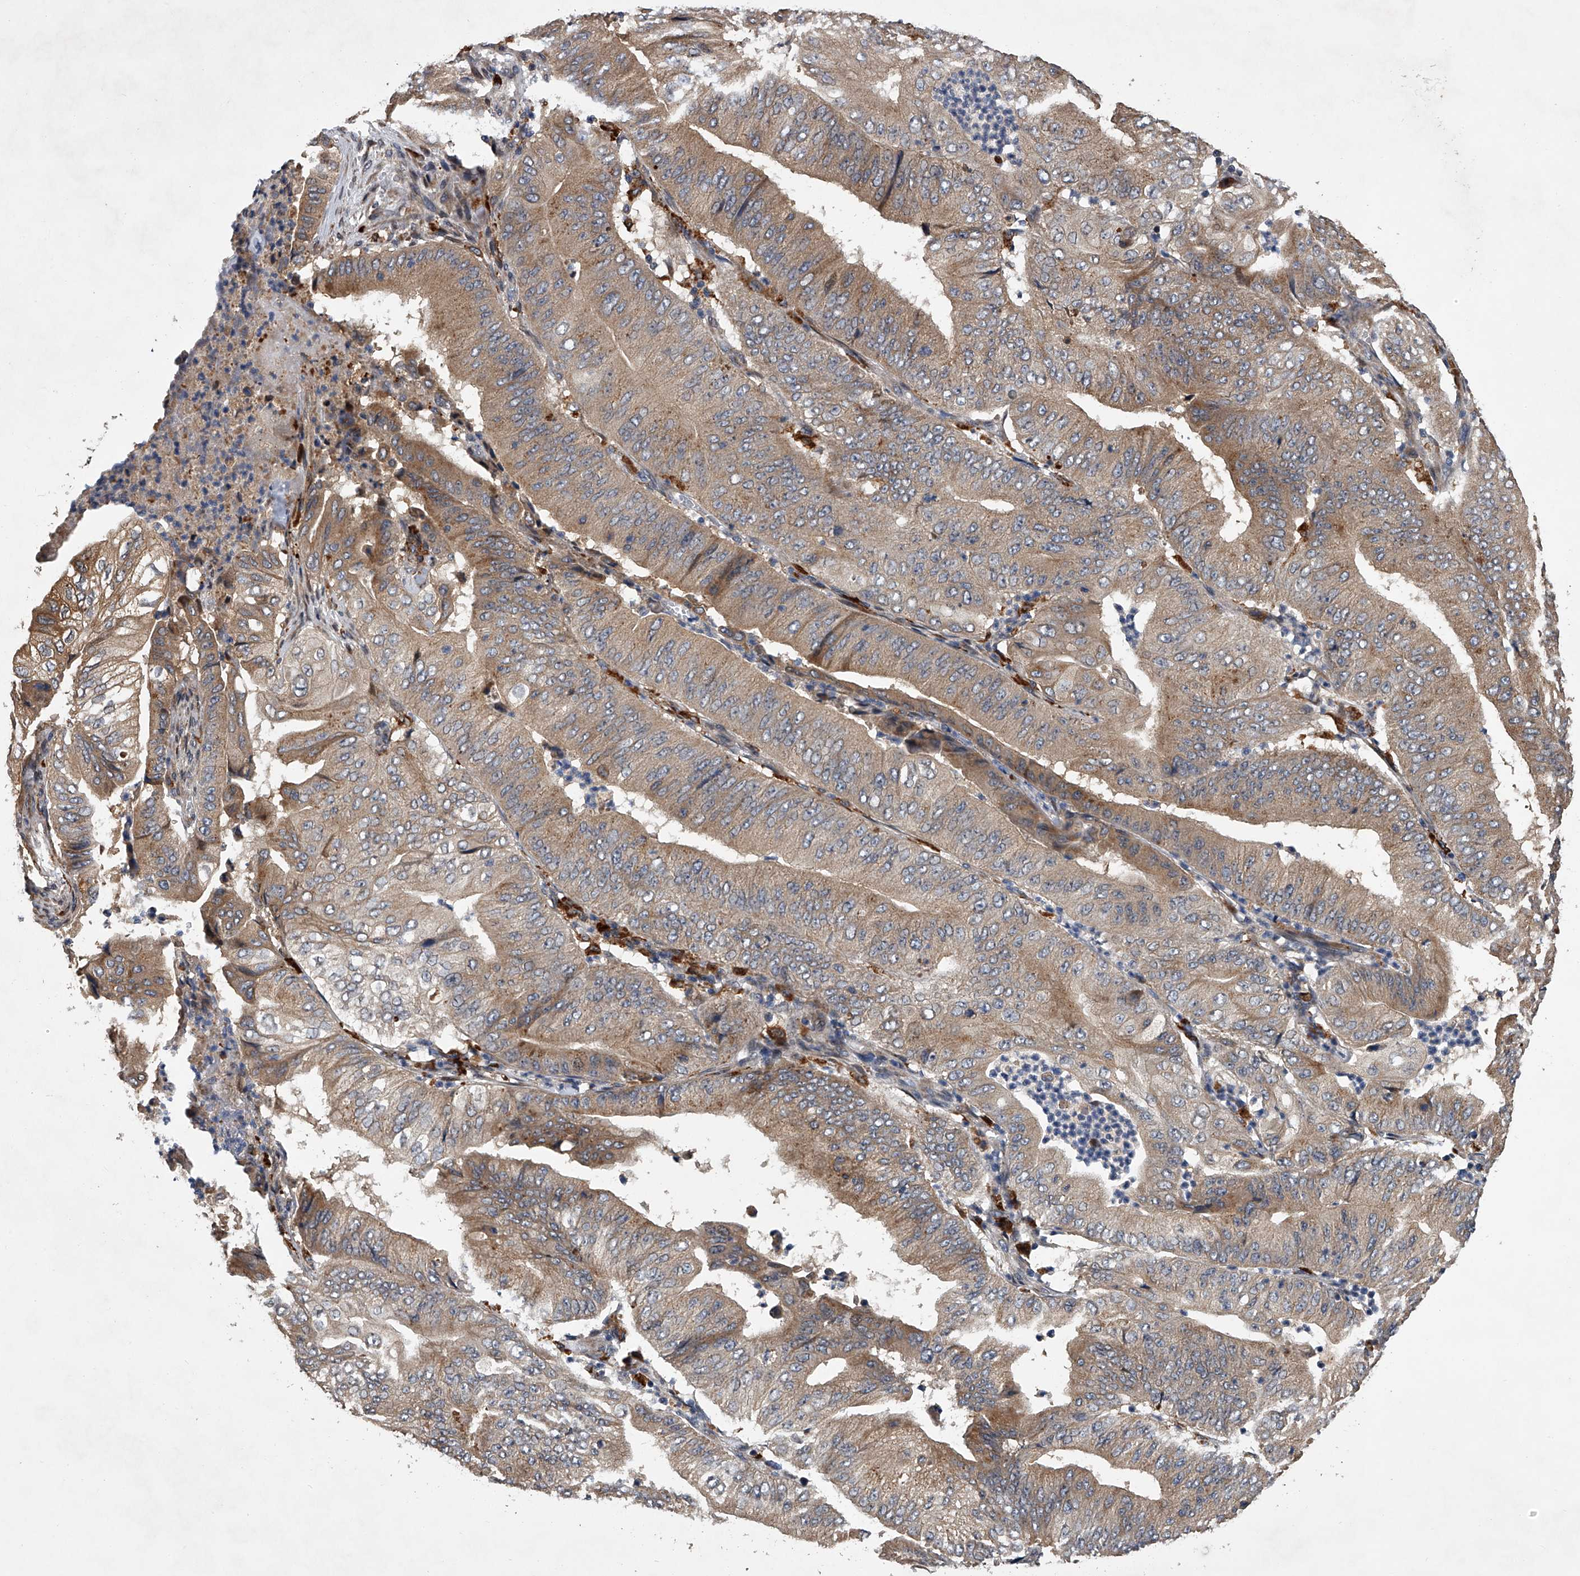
{"staining": {"intensity": "moderate", "quantity": ">75%", "location": "cytoplasmic/membranous"}, "tissue": "pancreatic cancer", "cell_type": "Tumor cells", "image_type": "cancer", "snomed": [{"axis": "morphology", "description": "Adenocarcinoma, NOS"}, {"axis": "topography", "description": "Pancreas"}], "caption": "IHC (DAB (3,3'-diaminobenzidine)) staining of pancreatic cancer (adenocarcinoma) displays moderate cytoplasmic/membranous protein positivity in about >75% of tumor cells. Immunohistochemistry stains the protein of interest in brown and the nuclei are stained blue.", "gene": "TRIM8", "patient": {"sex": "female", "age": 77}}